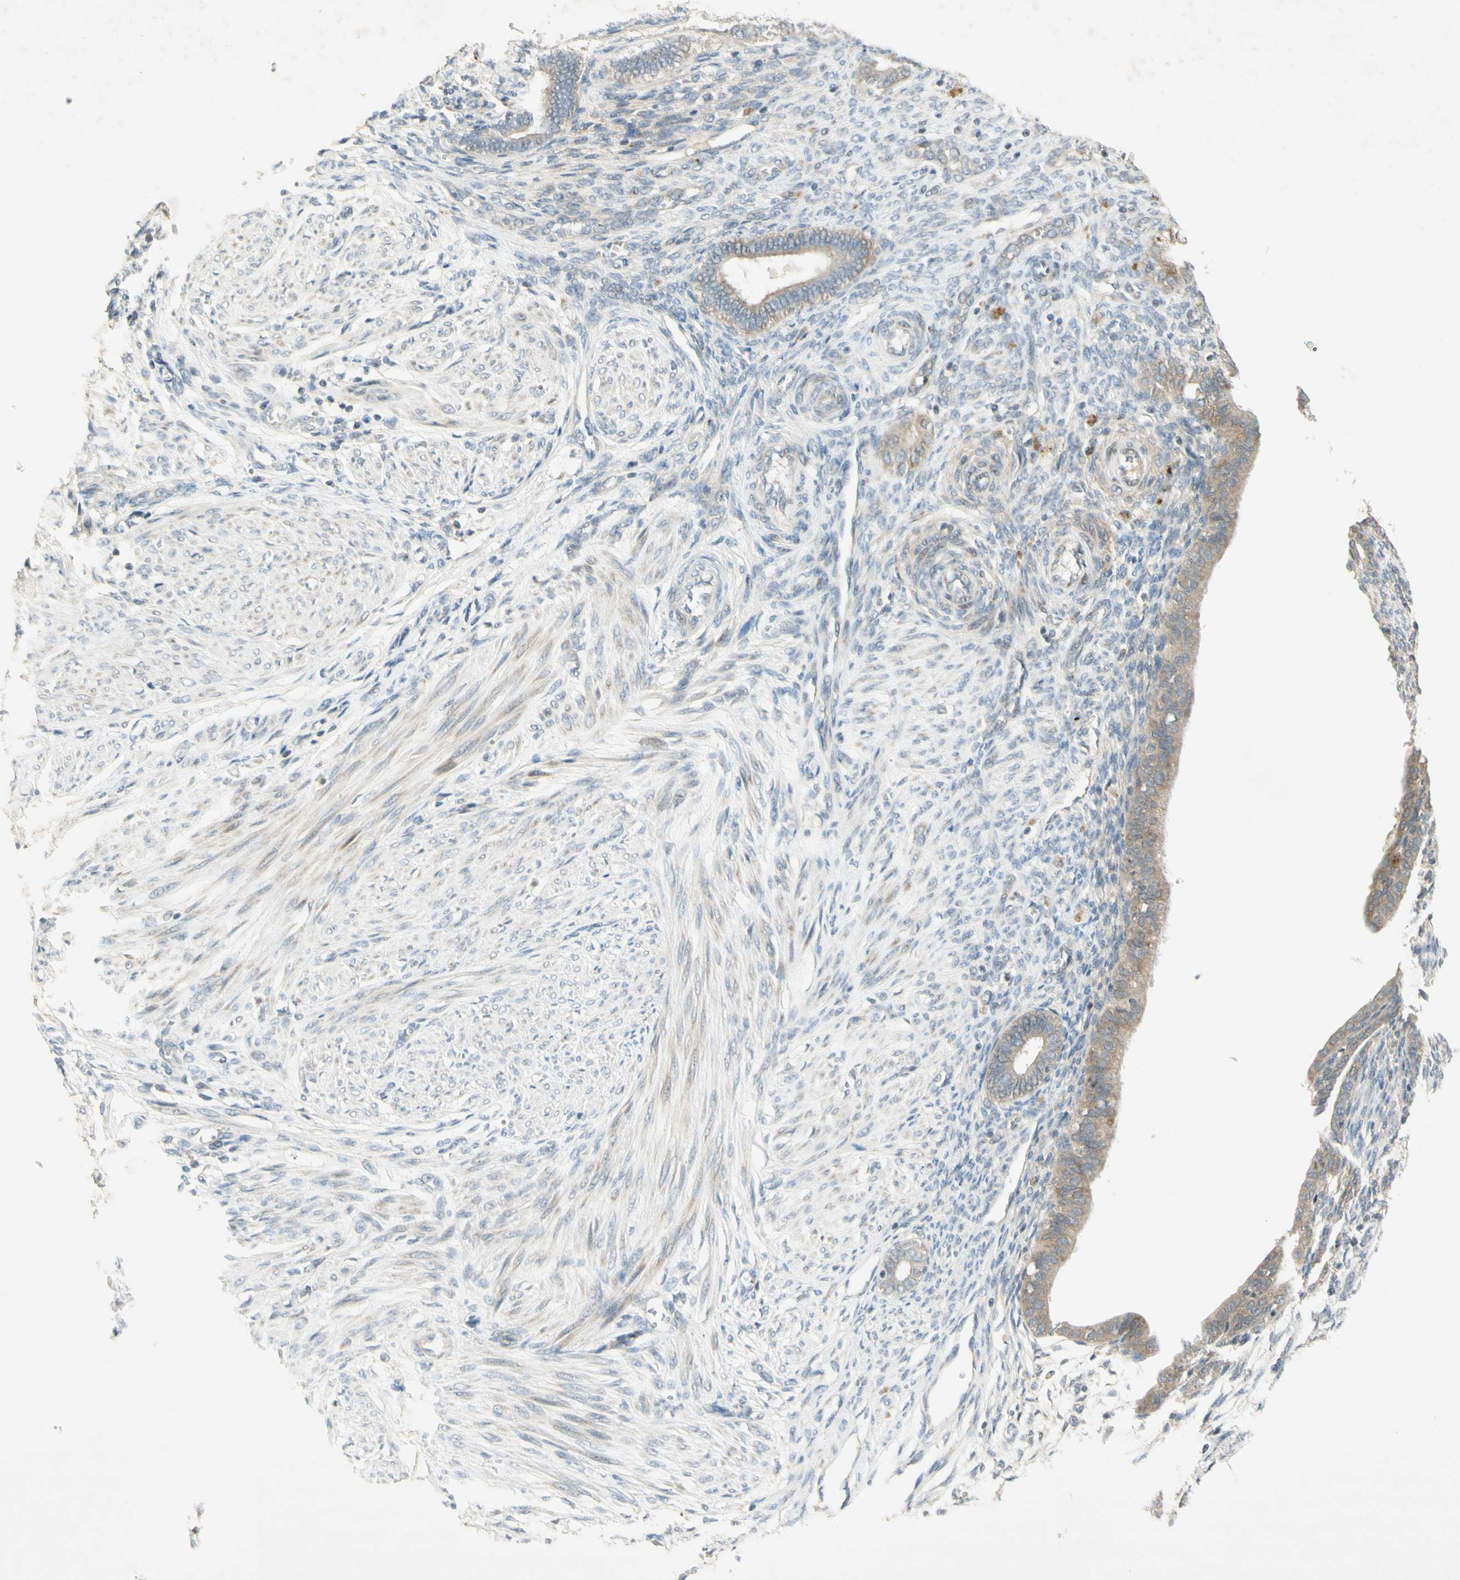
{"staining": {"intensity": "weak", "quantity": "<25%", "location": "cytoplasmic/membranous"}, "tissue": "endometrium", "cell_type": "Cells in endometrial stroma", "image_type": "normal", "snomed": [{"axis": "morphology", "description": "Normal tissue, NOS"}, {"axis": "topography", "description": "Endometrium"}], "caption": "This is an immunohistochemistry photomicrograph of unremarkable human endometrium. There is no expression in cells in endometrial stroma.", "gene": "ETF1", "patient": {"sex": "female", "age": 72}}